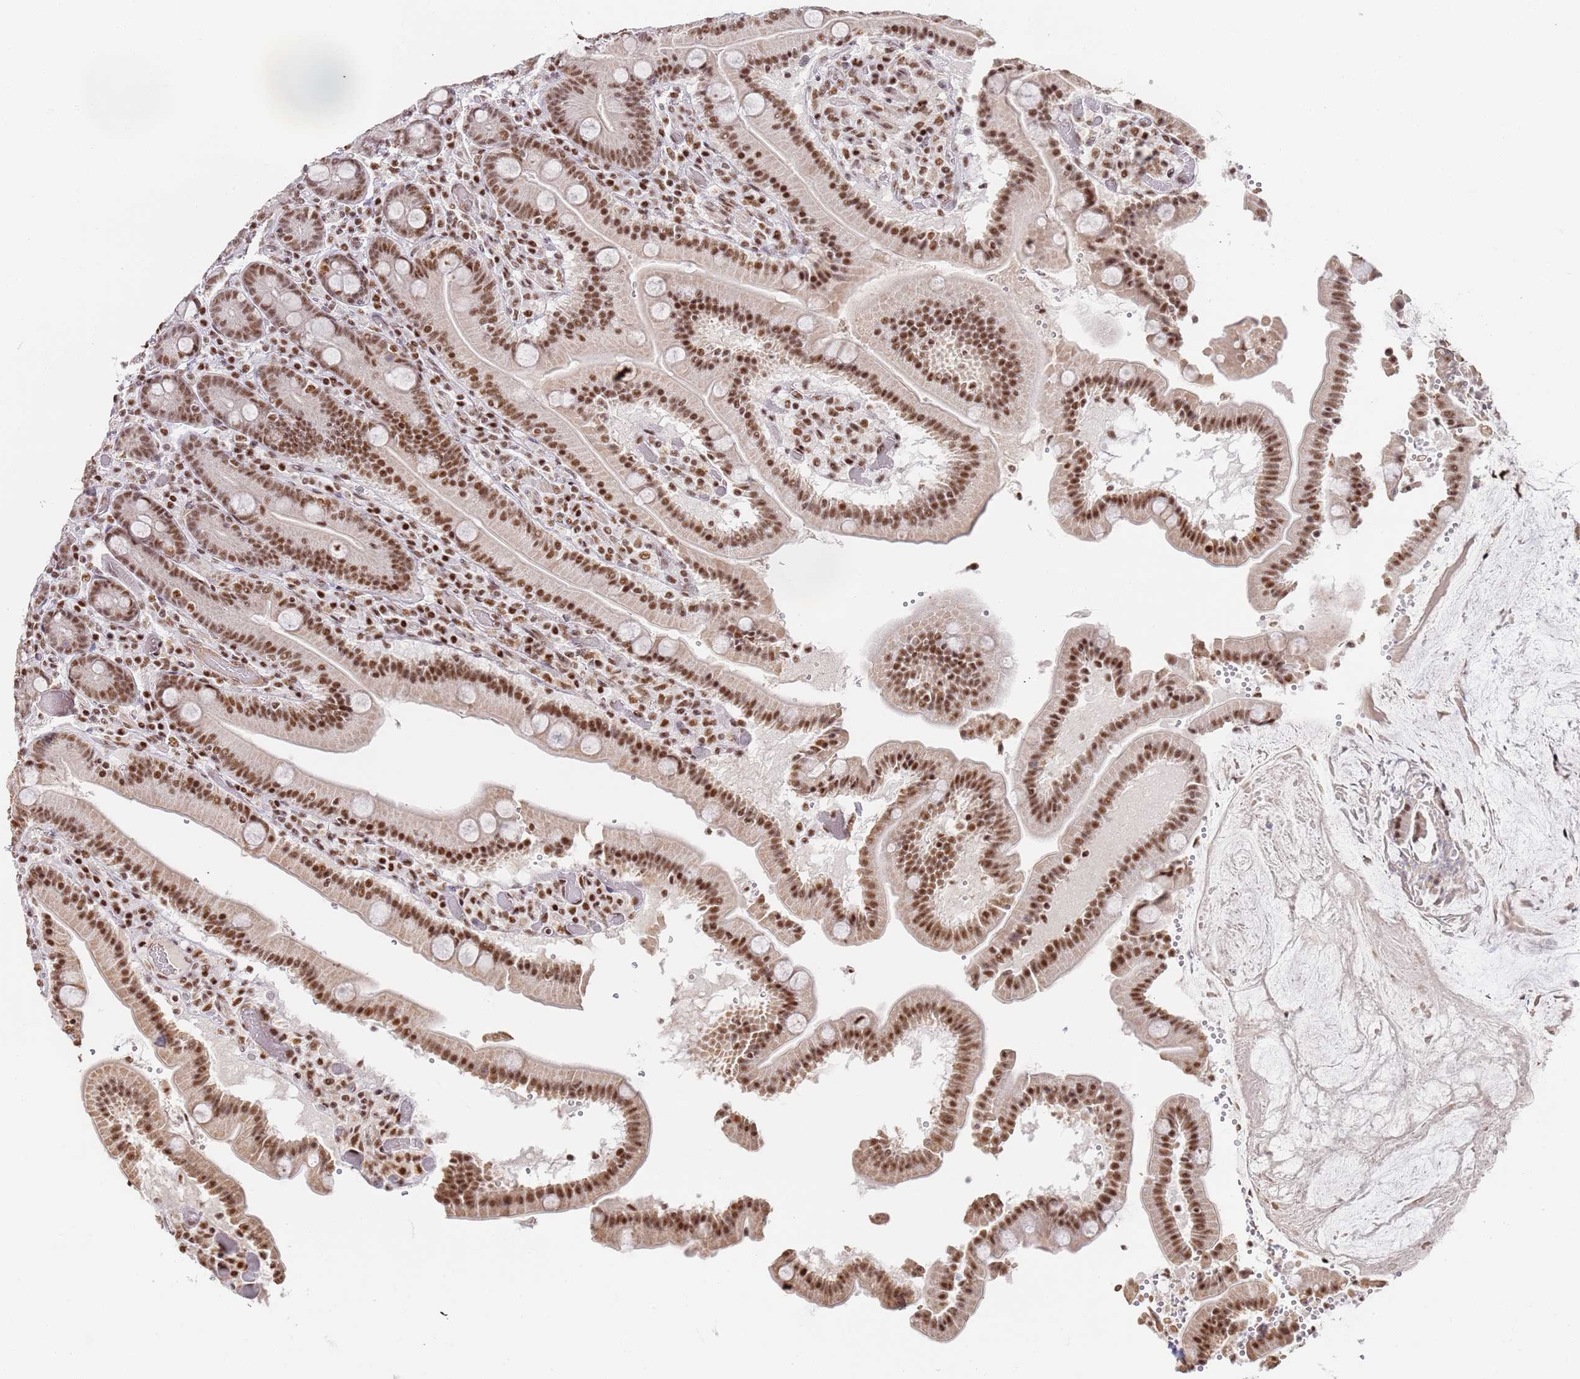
{"staining": {"intensity": "strong", "quantity": ">75%", "location": "nuclear"}, "tissue": "duodenum", "cell_type": "Glandular cells", "image_type": "normal", "snomed": [{"axis": "morphology", "description": "Normal tissue, NOS"}, {"axis": "topography", "description": "Duodenum"}], "caption": "This image shows immunohistochemistry (IHC) staining of normal human duodenum, with high strong nuclear expression in approximately >75% of glandular cells.", "gene": "AKAP8L", "patient": {"sex": "female", "age": 62}}